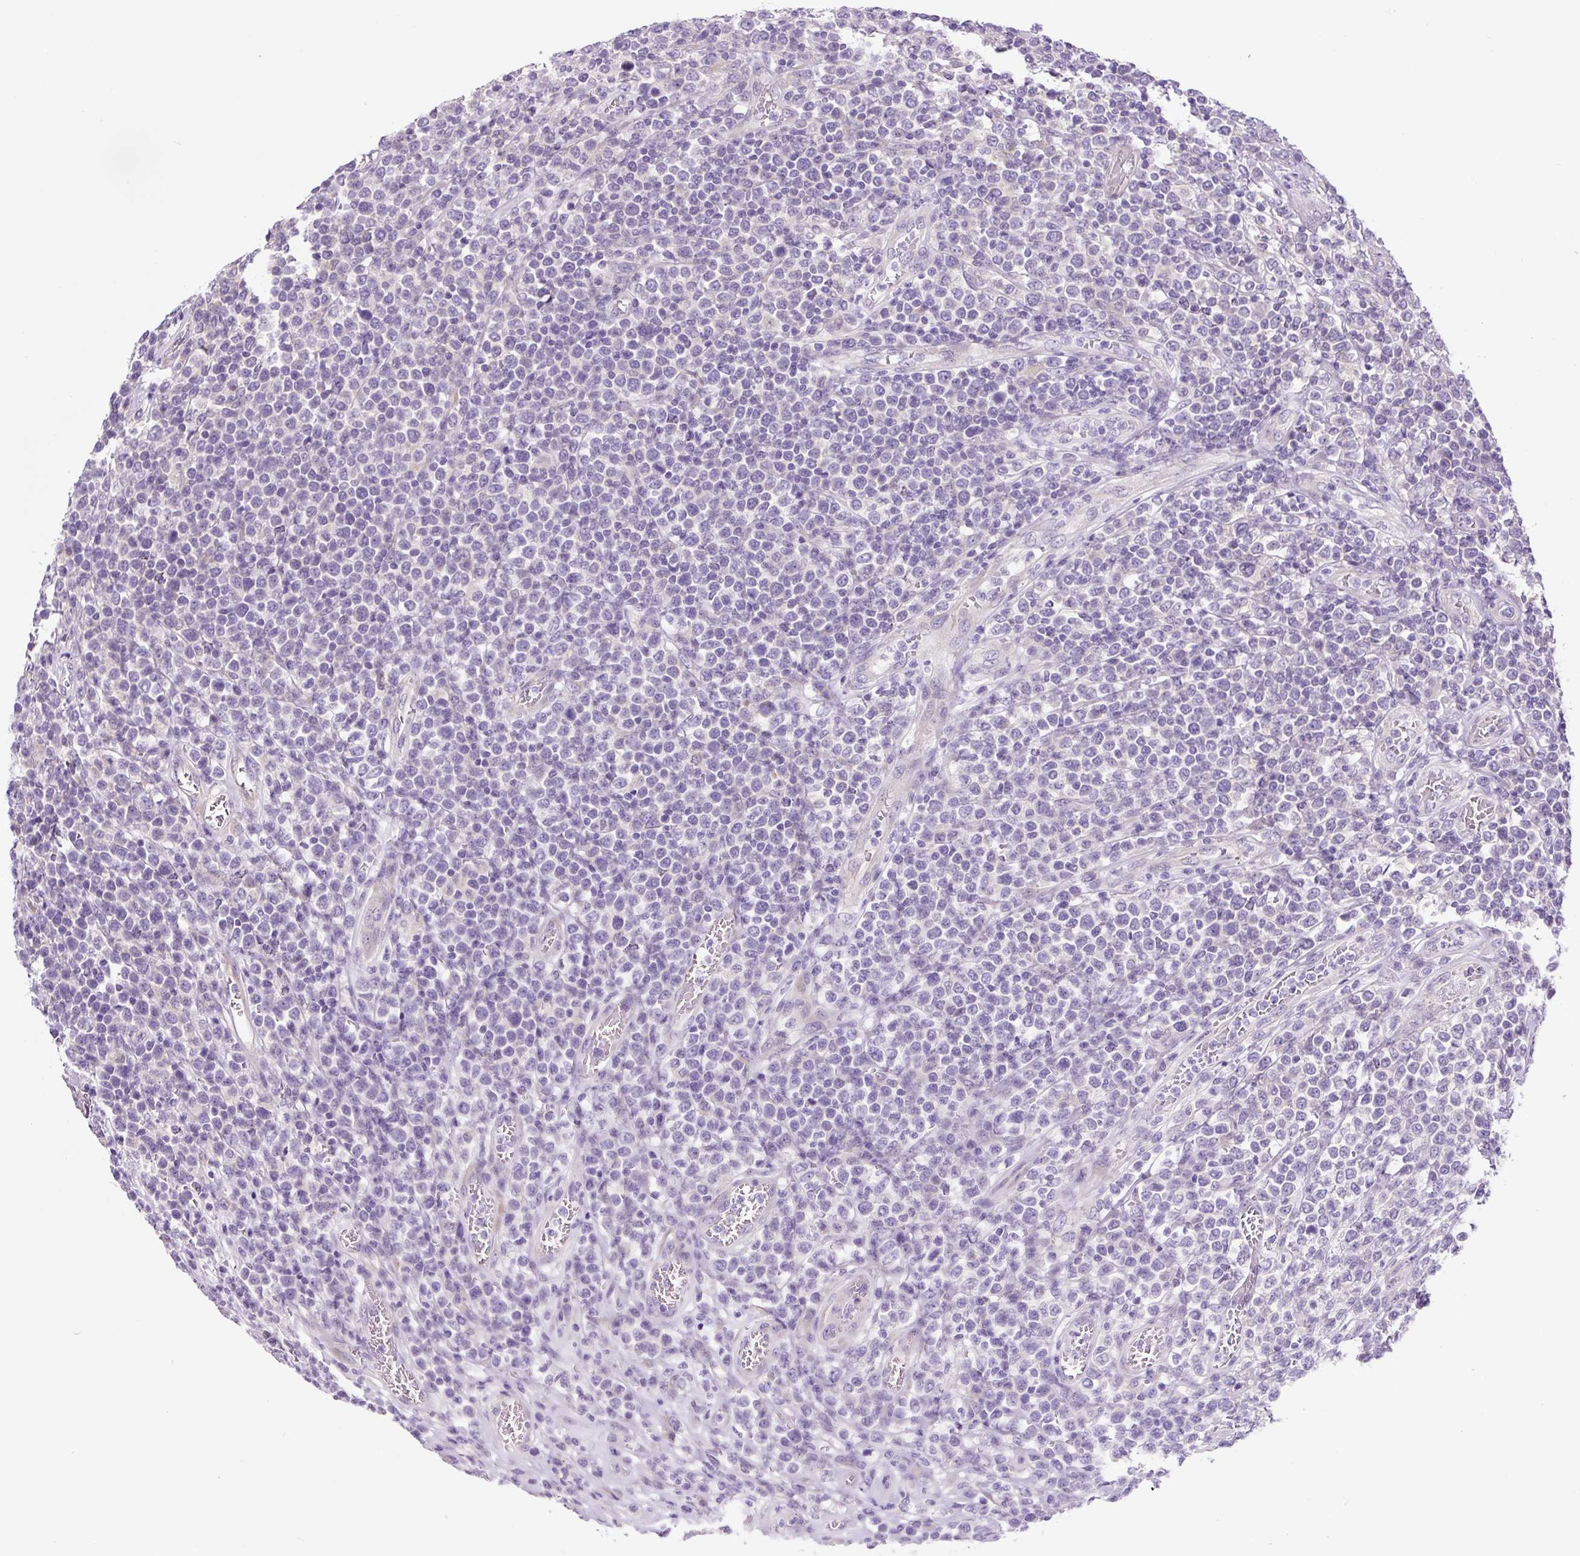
{"staining": {"intensity": "negative", "quantity": "none", "location": "none"}, "tissue": "lymphoma", "cell_type": "Tumor cells", "image_type": "cancer", "snomed": [{"axis": "morphology", "description": "Malignant lymphoma, non-Hodgkin's type, High grade"}, {"axis": "topography", "description": "Soft tissue"}], "caption": "IHC photomicrograph of human lymphoma stained for a protein (brown), which demonstrates no expression in tumor cells.", "gene": "GORASP1", "patient": {"sex": "female", "age": 56}}